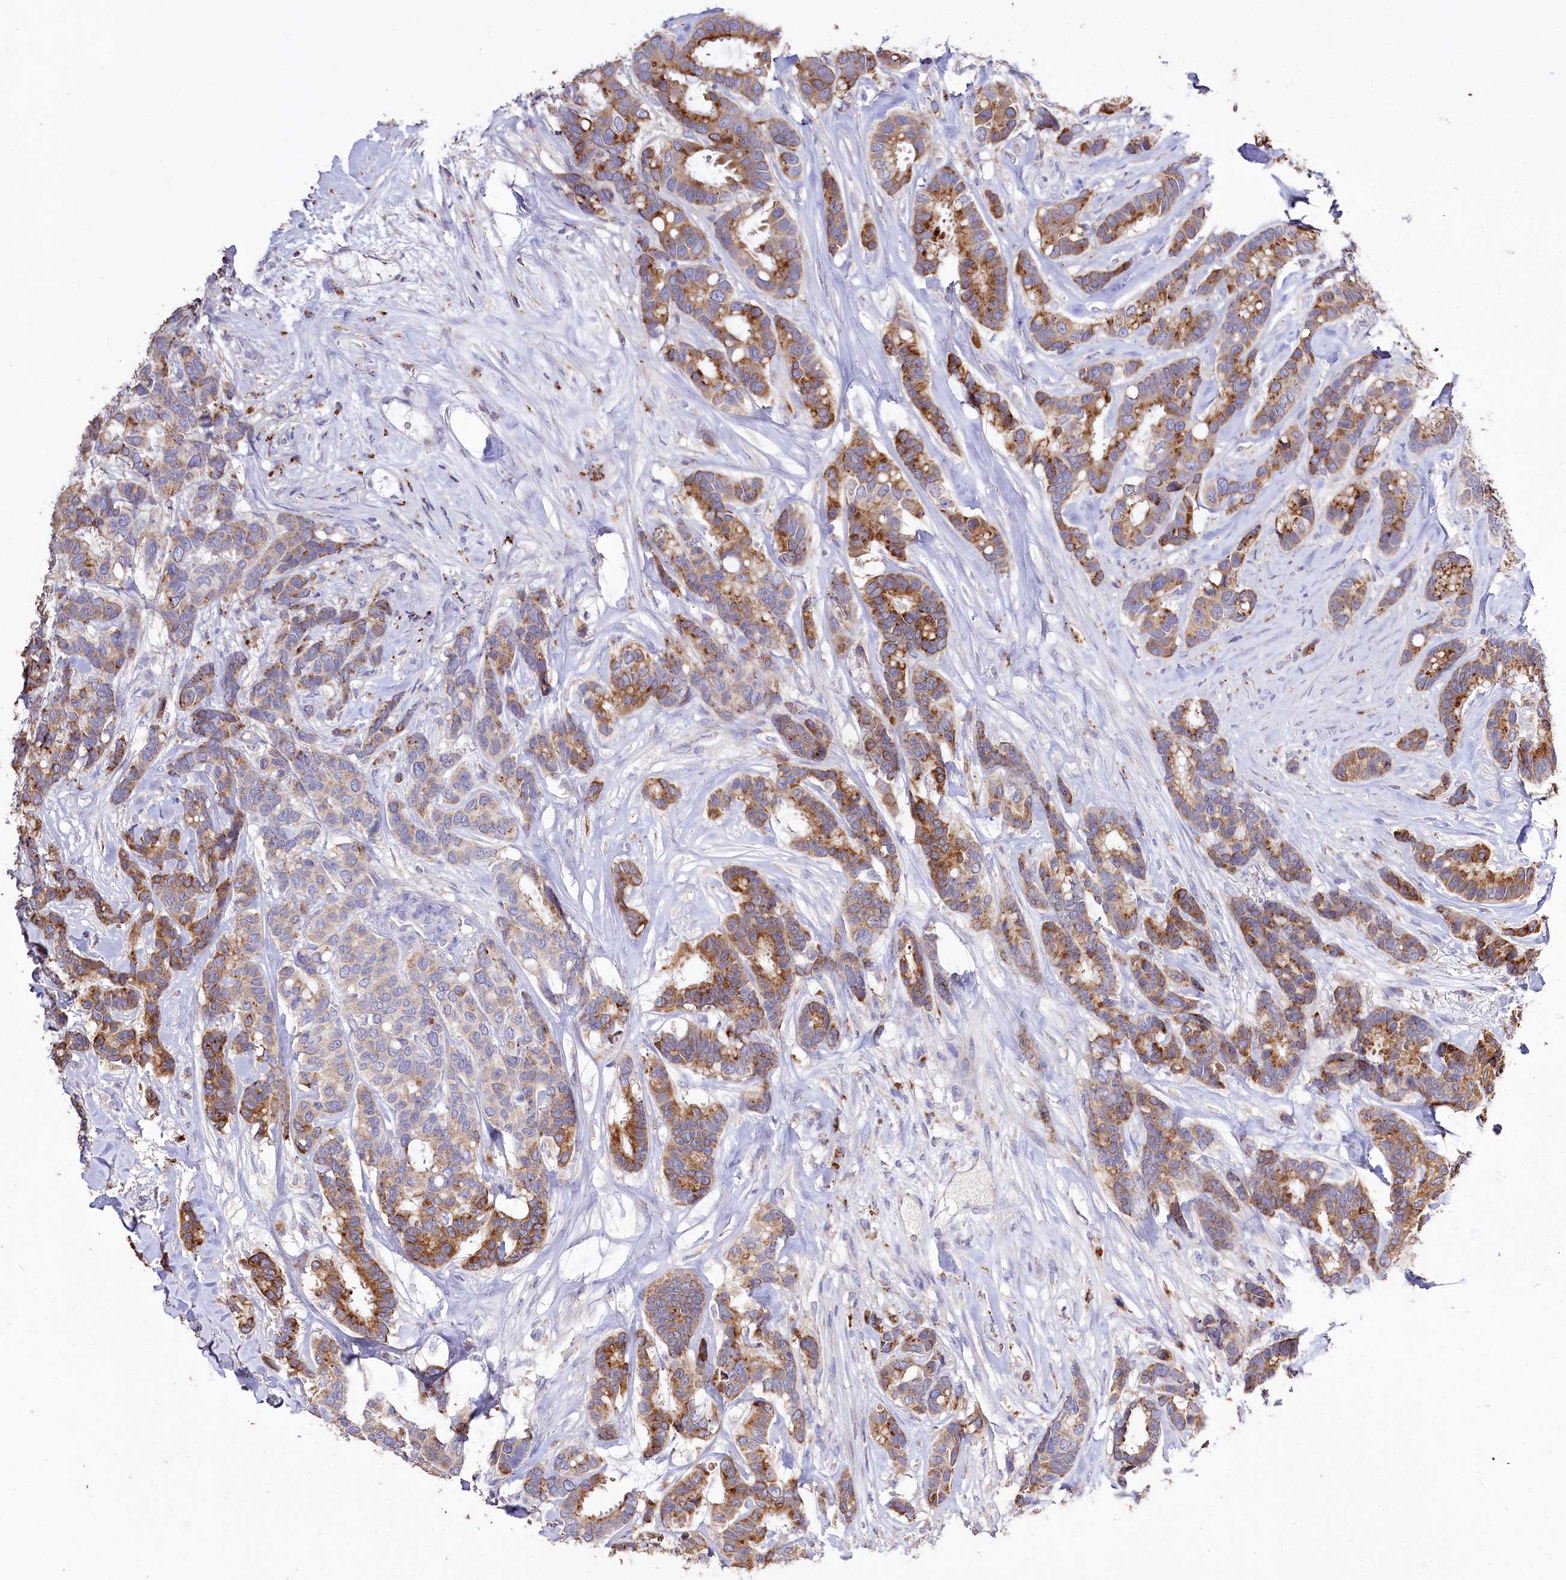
{"staining": {"intensity": "moderate", "quantity": ">75%", "location": "cytoplasmic/membranous"}, "tissue": "breast cancer", "cell_type": "Tumor cells", "image_type": "cancer", "snomed": [{"axis": "morphology", "description": "Duct carcinoma"}, {"axis": "topography", "description": "Breast"}], "caption": "The image demonstrates staining of infiltrating ductal carcinoma (breast), revealing moderate cytoplasmic/membranous protein staining (brown color) within tumor cells. The protein of interest is shown in brown color, while the nuclei are stained blue.", "gene": "PTER", "patient": {"sex": "female", "age": 87}}